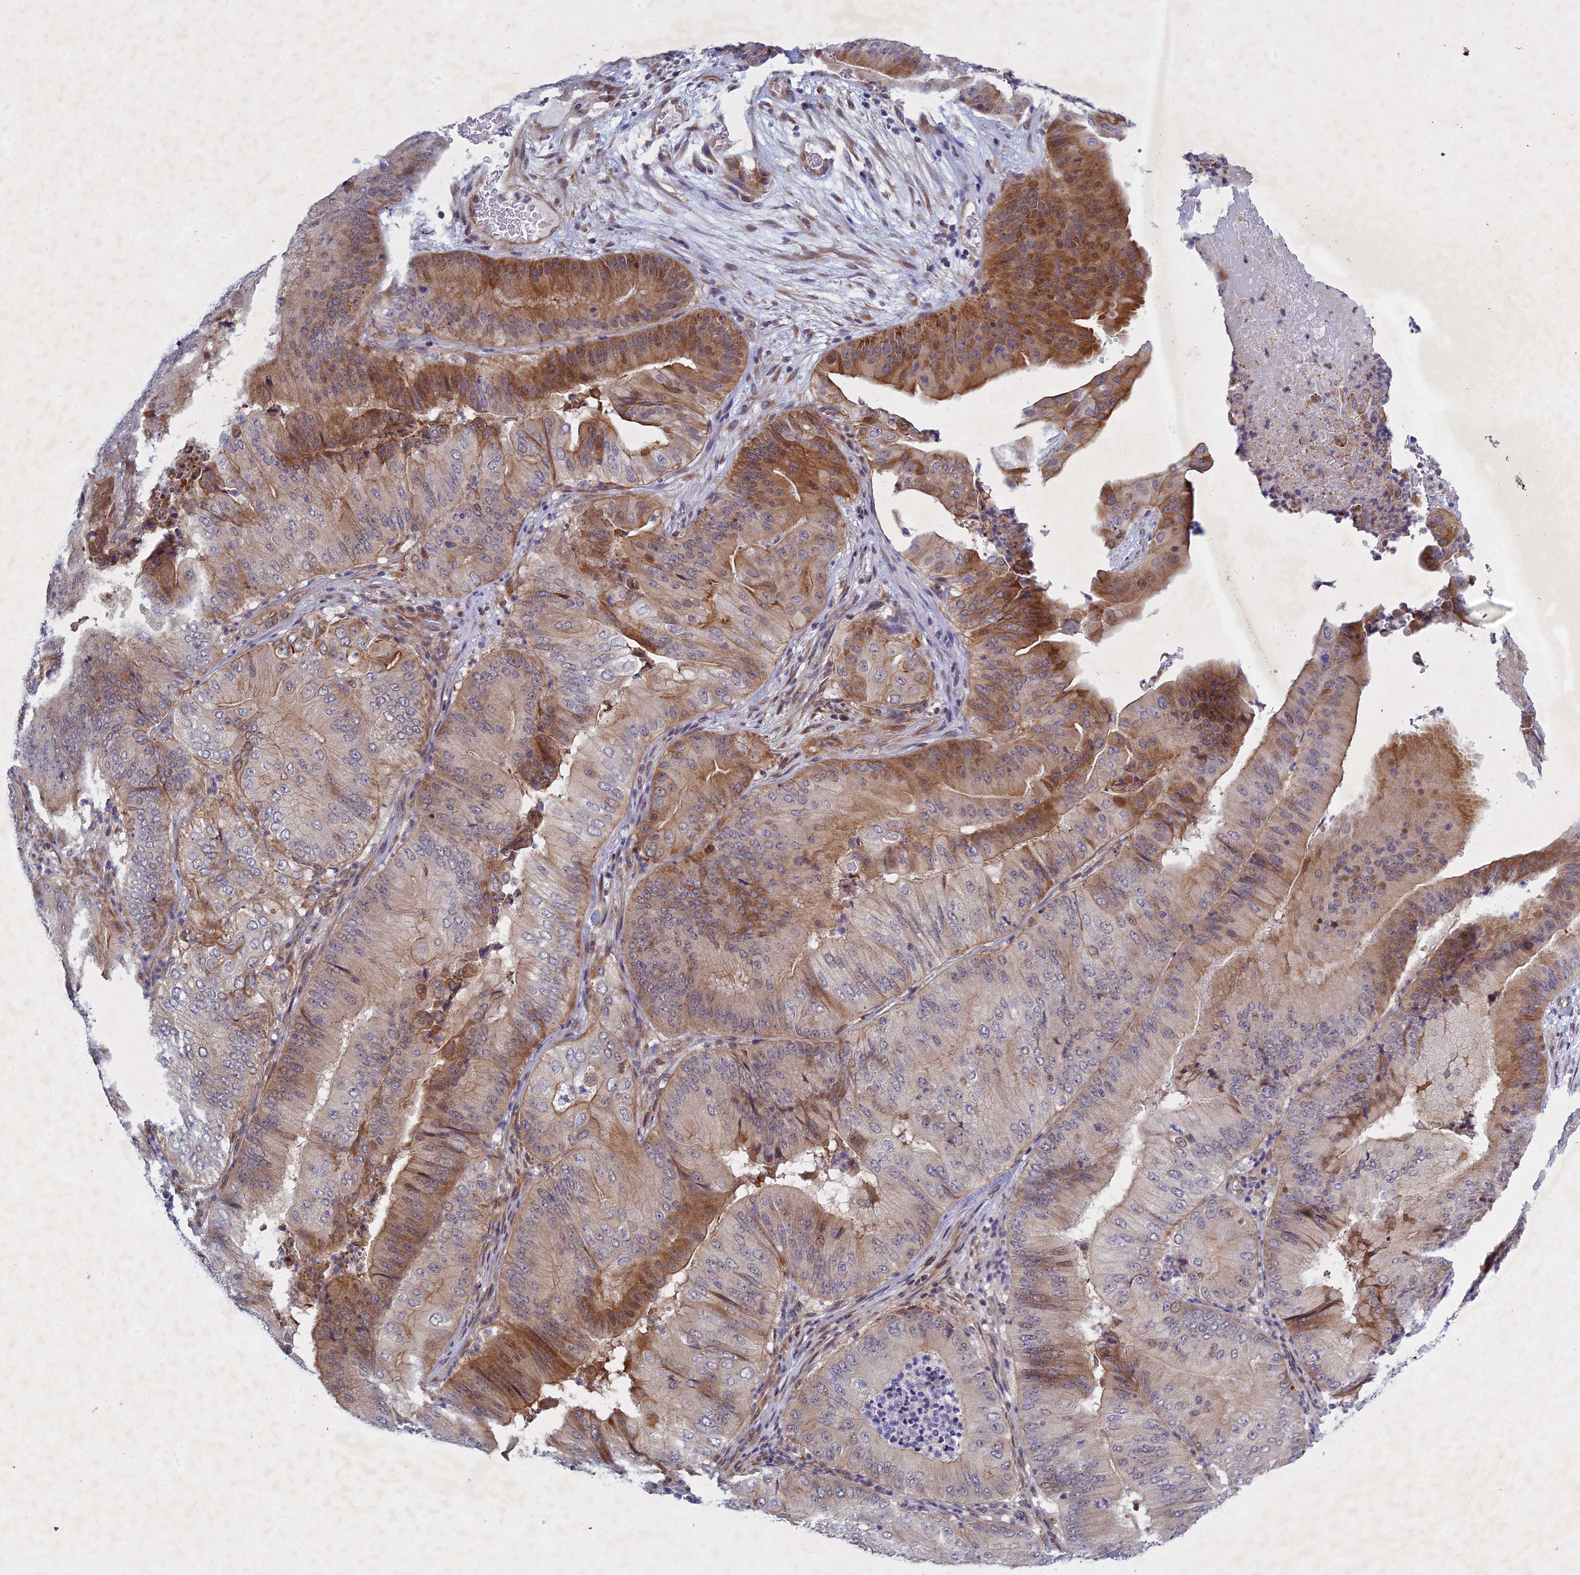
{"staining": {"intensity": "moderate", "quantity": "25%-75%", "location": "cytoplasmic/membranous"}, "tissue": "pancreatic cancer", "cell_type": "Tumor cells", "image_type": "cancer", "snomed": [{"axis": "morphology", "description": "Adenocarcinoma, NOS"}, {"axis": "topography", "description": "Pancreas"}], "caption": "This is a histology image of immunohistochemistry staining of pancreatic adenocarcinoma, which shows moderate positivity in the cytoplasmic/membranous of tumor cells.", "gene": "PTHLH", "patient": {"sex": "female", "age": 77}}